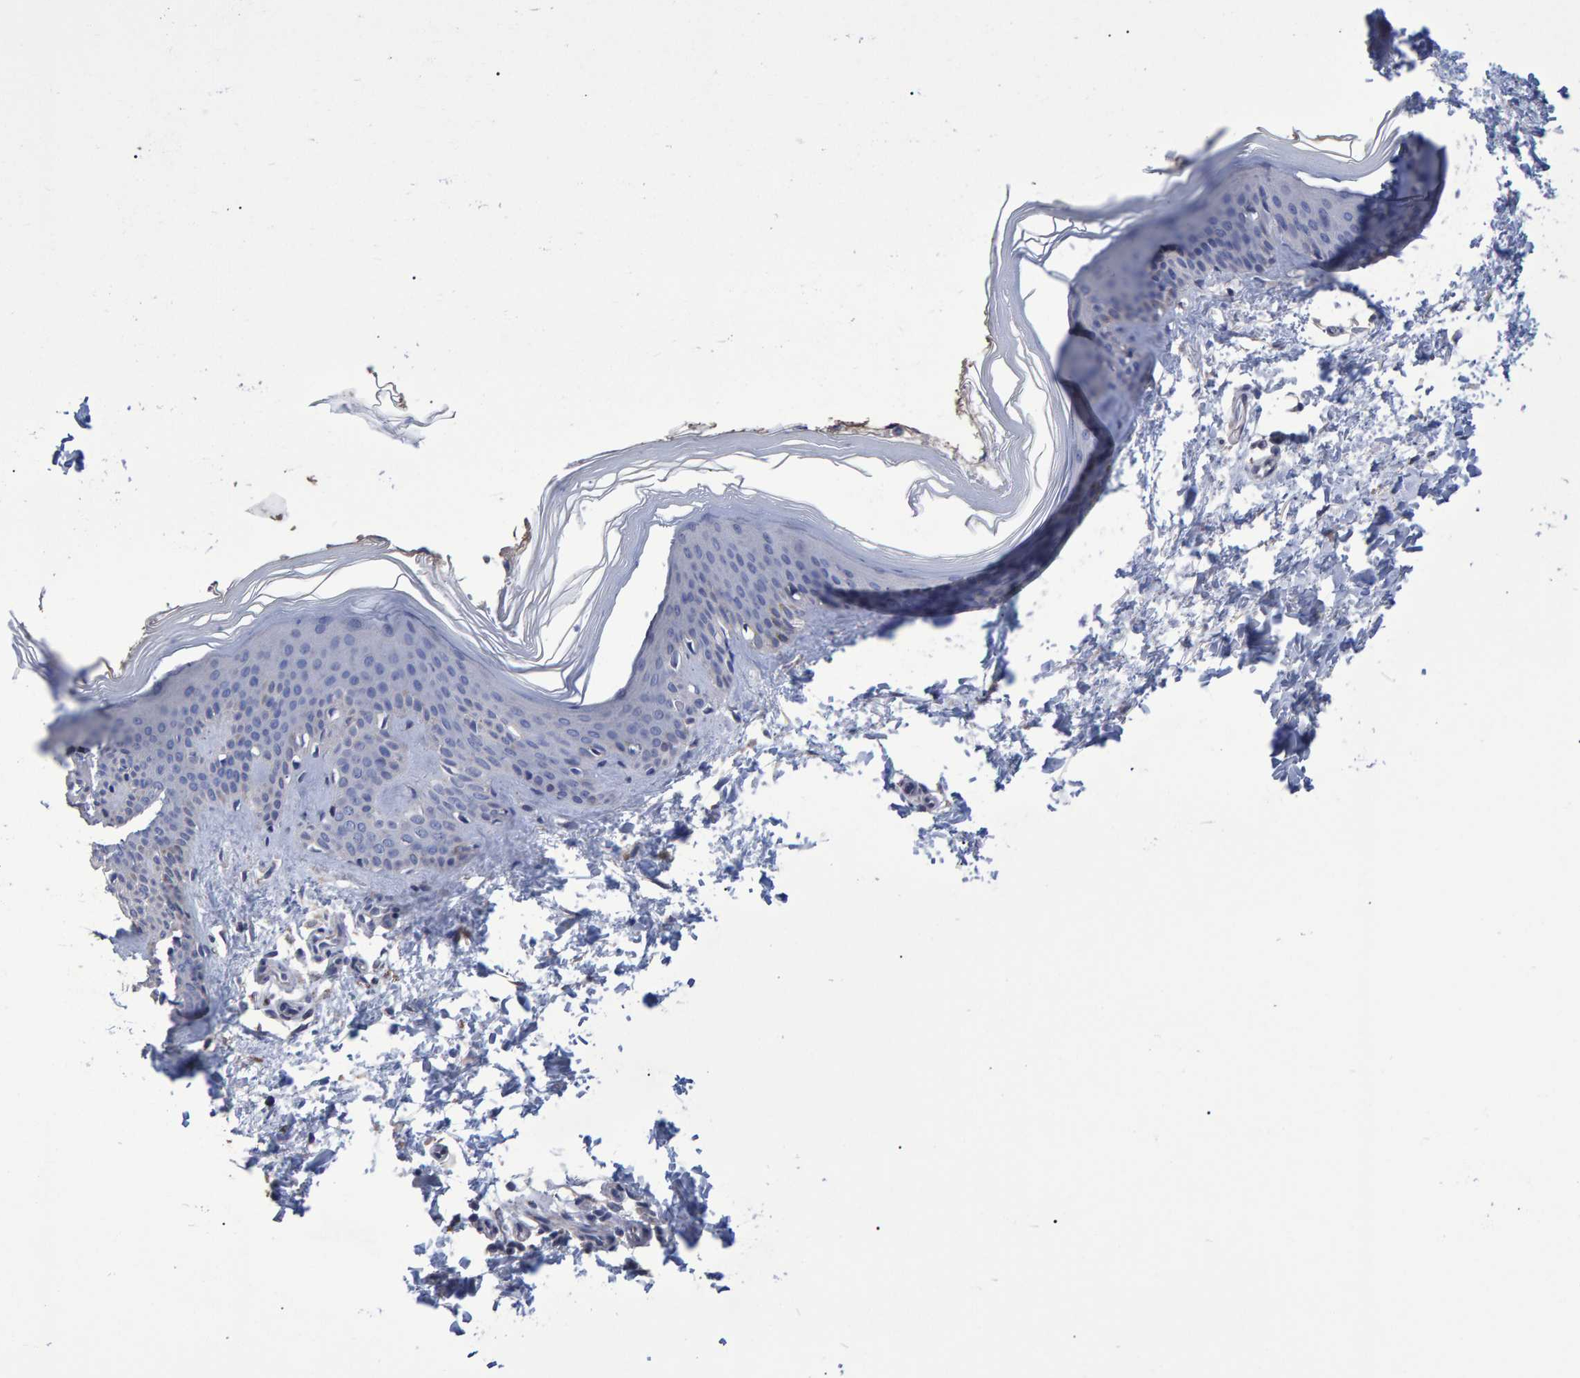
{"staining": {"intensity": "negative", "quantity": "none", "location": "none"}, "tissue": "skin", "cell_type": "Fibroblasts", "image_type": "normal", "snomed": [{"axis": "morphology", "description": "Normal tissue, NOS"}, {"axis": "topography", "description": "Skin"}], "caption": "Micrograph shows no protein expression in fibroblasts of unremarkable skin. (Stains: DAB immunohistochemistry with hematoxylin counter stain, Microscopy: brightfield microscopy at high magnification).", "gene": "HEMGN", "patient": {"sex": "female", "age": 27}}